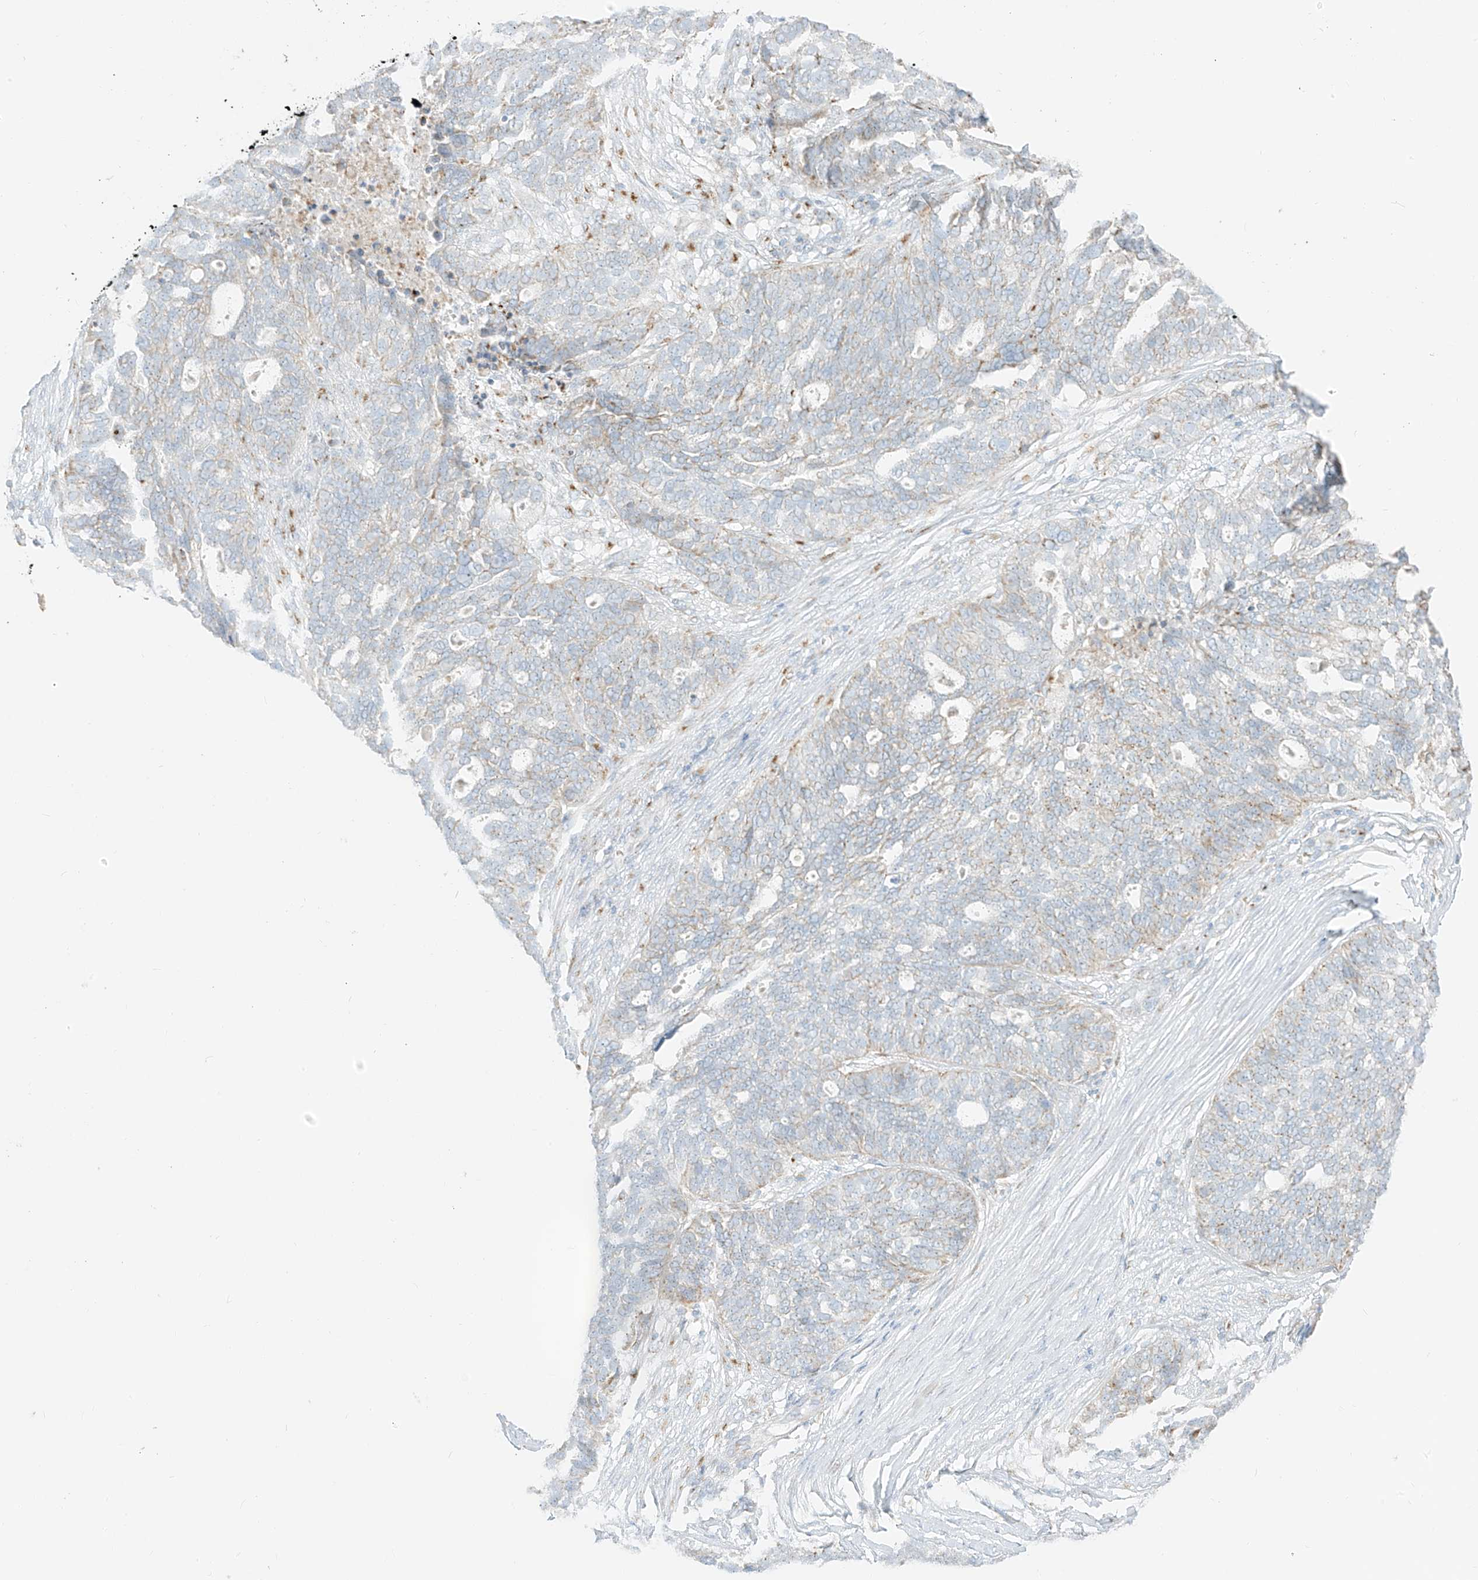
{"staining": {"intensity": "weak", "quantity": "<25%", "location": "cytoplasmic/membranous"}, "tissue": "ovarian cancer", "cell_type": "Tumor cells", "image_type": "cancer", "snomed": [{"axis": "morphology", "description": "Cystadenocarcinoma, serous, NOS"}, {"axis": "topography", "description": "Ovary"}], "caption": "DAB immunohistochemical staining of ovarian serous cystadenocarcinoma reveals no significant expression in tumor cells.", "gene": "TMEM87B", "patient": {"sex": "female", "age": 59}}